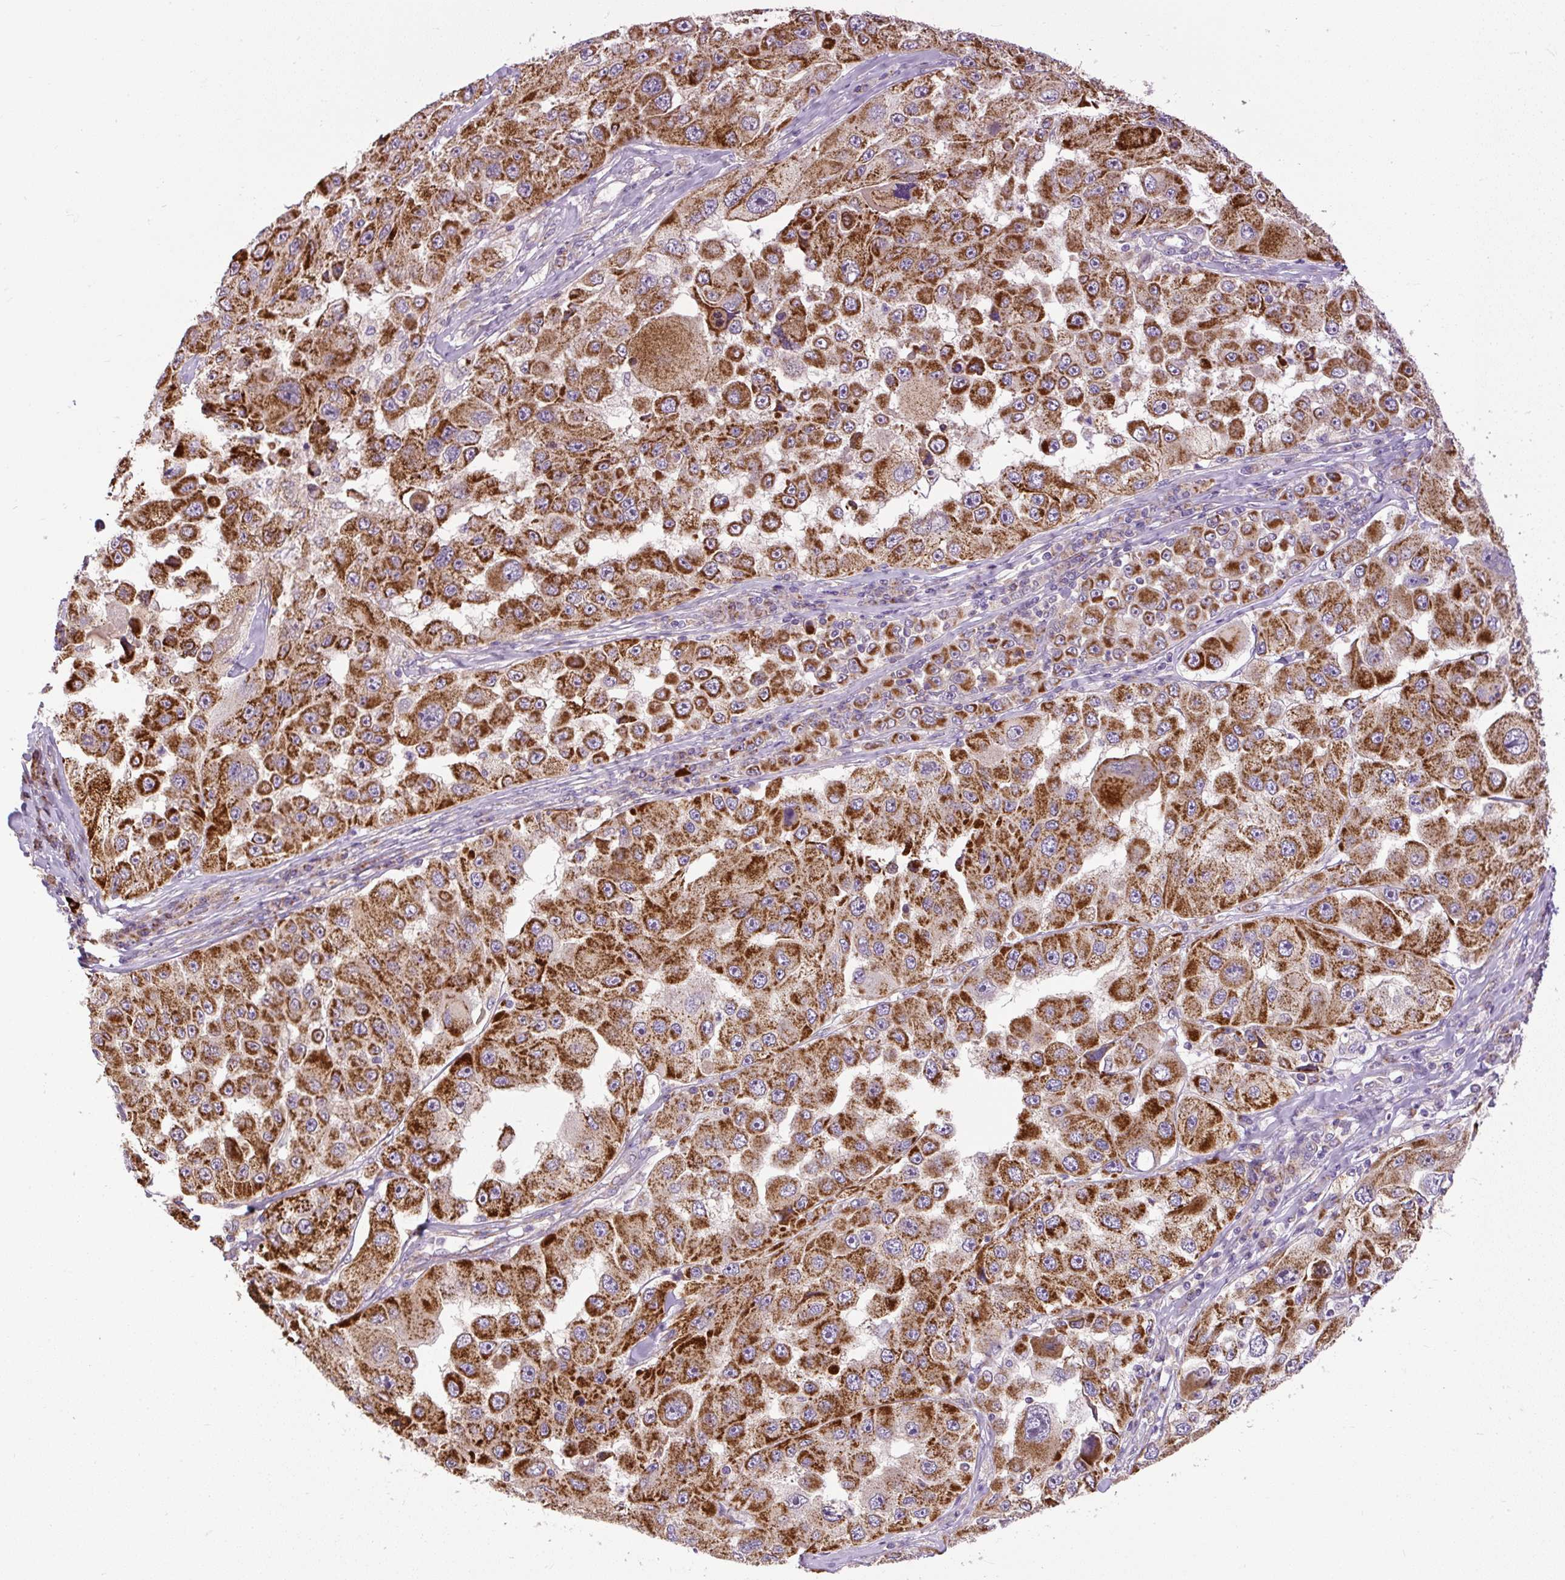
{"staining": {"intensity": "strong", "quantity": ">75%", "location": "cytoplasmic/membranous"}, "tissue": "melanoma", "cell_type": "Tumor cells", "image_type": "cancer", "snomed": [{"axis": "morphology", "description": "Malignant melanoma, Metastatic site"}, {"axis": "topography", "description": "Lymph node"}], "caption": "A high-resolution histopathology image shows IHC staining of malignant melanoma (metastatic site), which reveals strong cytoplasmic/membranous expression in about >75% of tumor cells.", "gene": "TM2D3", "patient": {"sex": "male", "age": 62}}